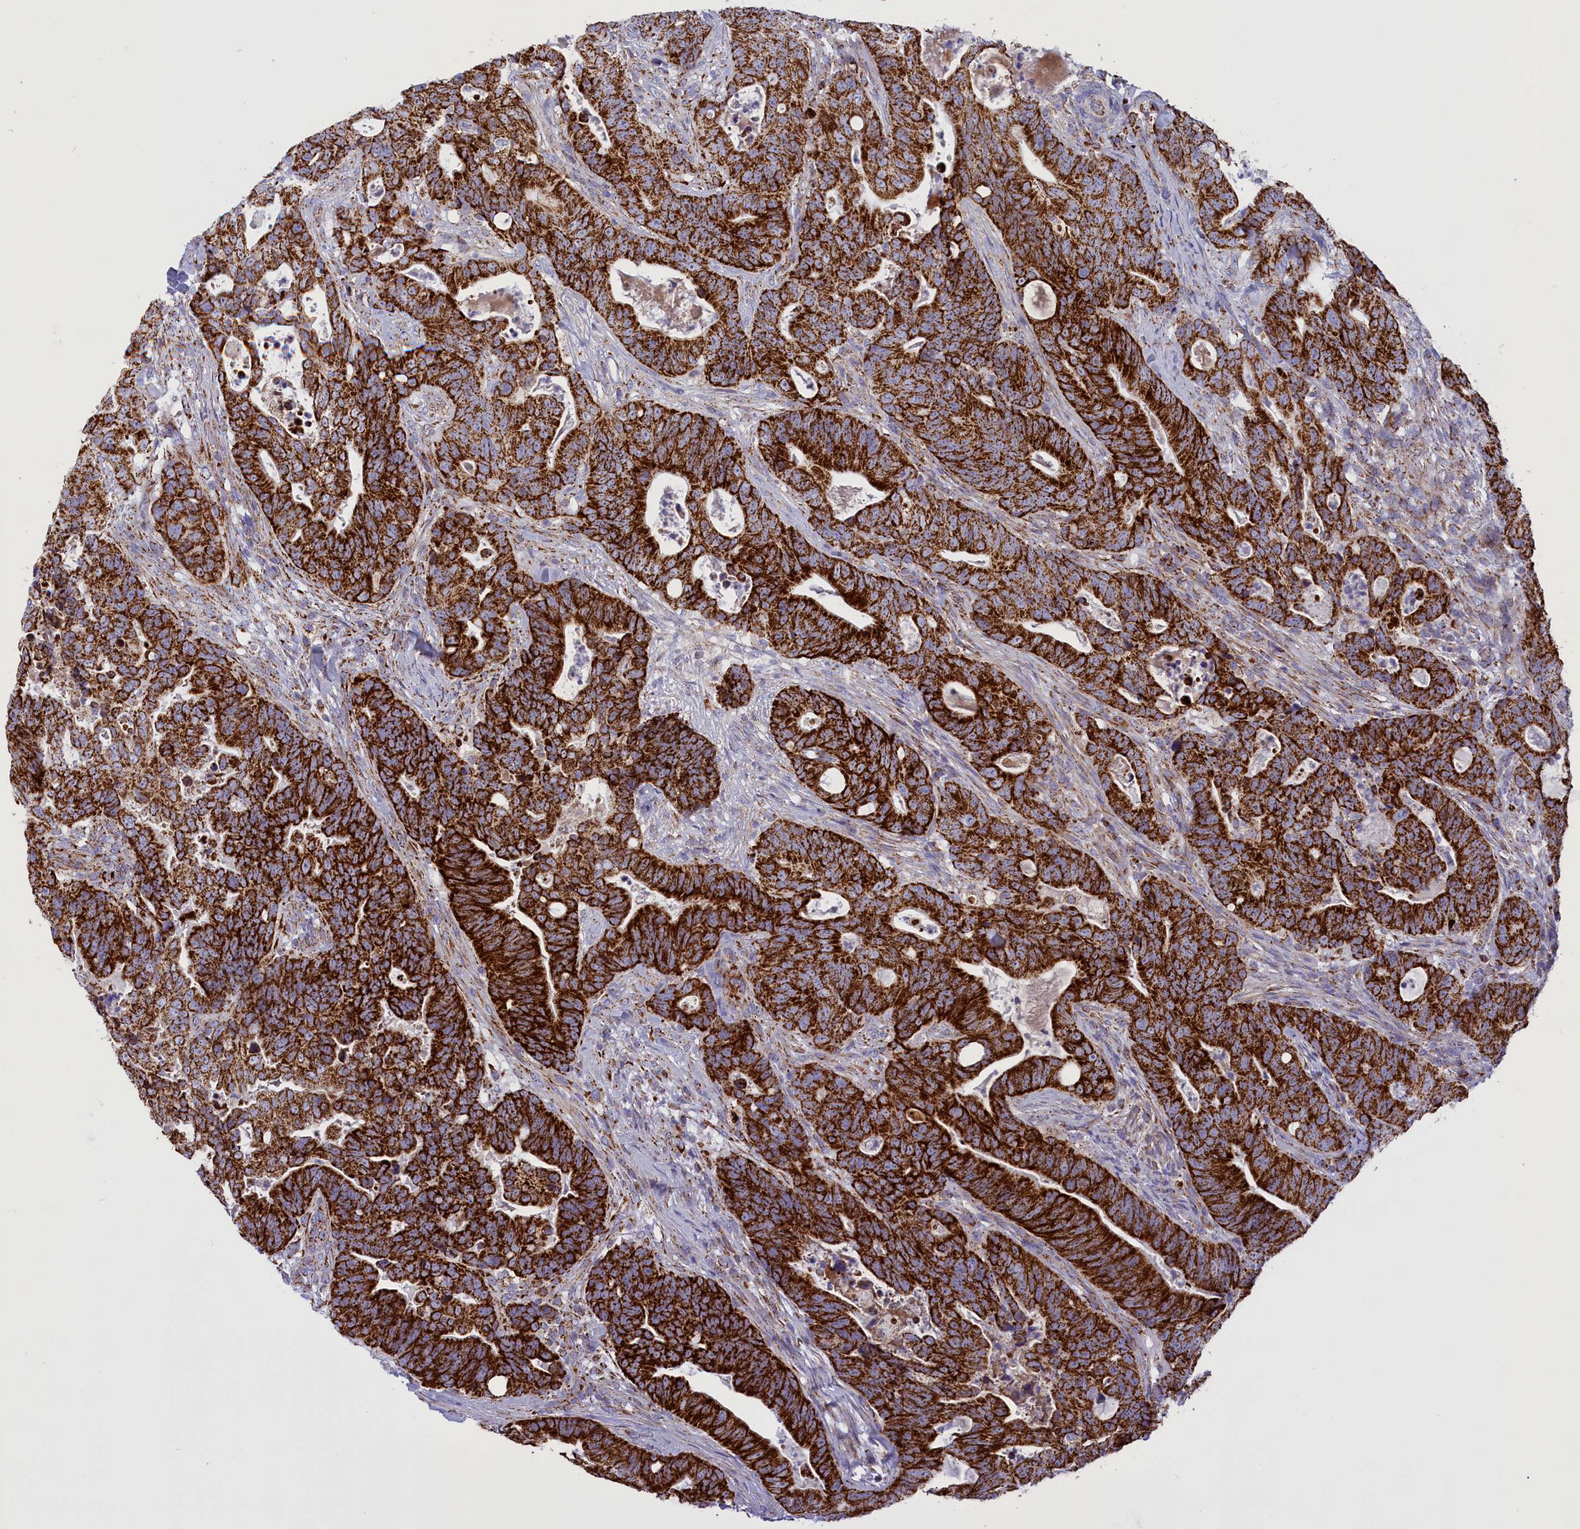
{"staining": {"intensity": "strong", "quantity": ">75%", "location": "cytoplasmic/membranous"}, "tissue": "colorectal cancer", "cell_type": "Tumor cells", "image_type": "cancer", "snomed": [{"axis": "morphology", "description": "Adenocarcinoma, NOS"}, {"axis": "topography", "description": "Colon"}], "caption": "Immunohistochemical staining of human colorectal cancer exhibits high levels of strong cytoplasmic/membranous expression in approximately >75% of tumor cells. (Brightfield microscopy of DAB IHC at high magnification).", "gene": "ISOC2", "patient": {"sex": "female", "age": 82}}